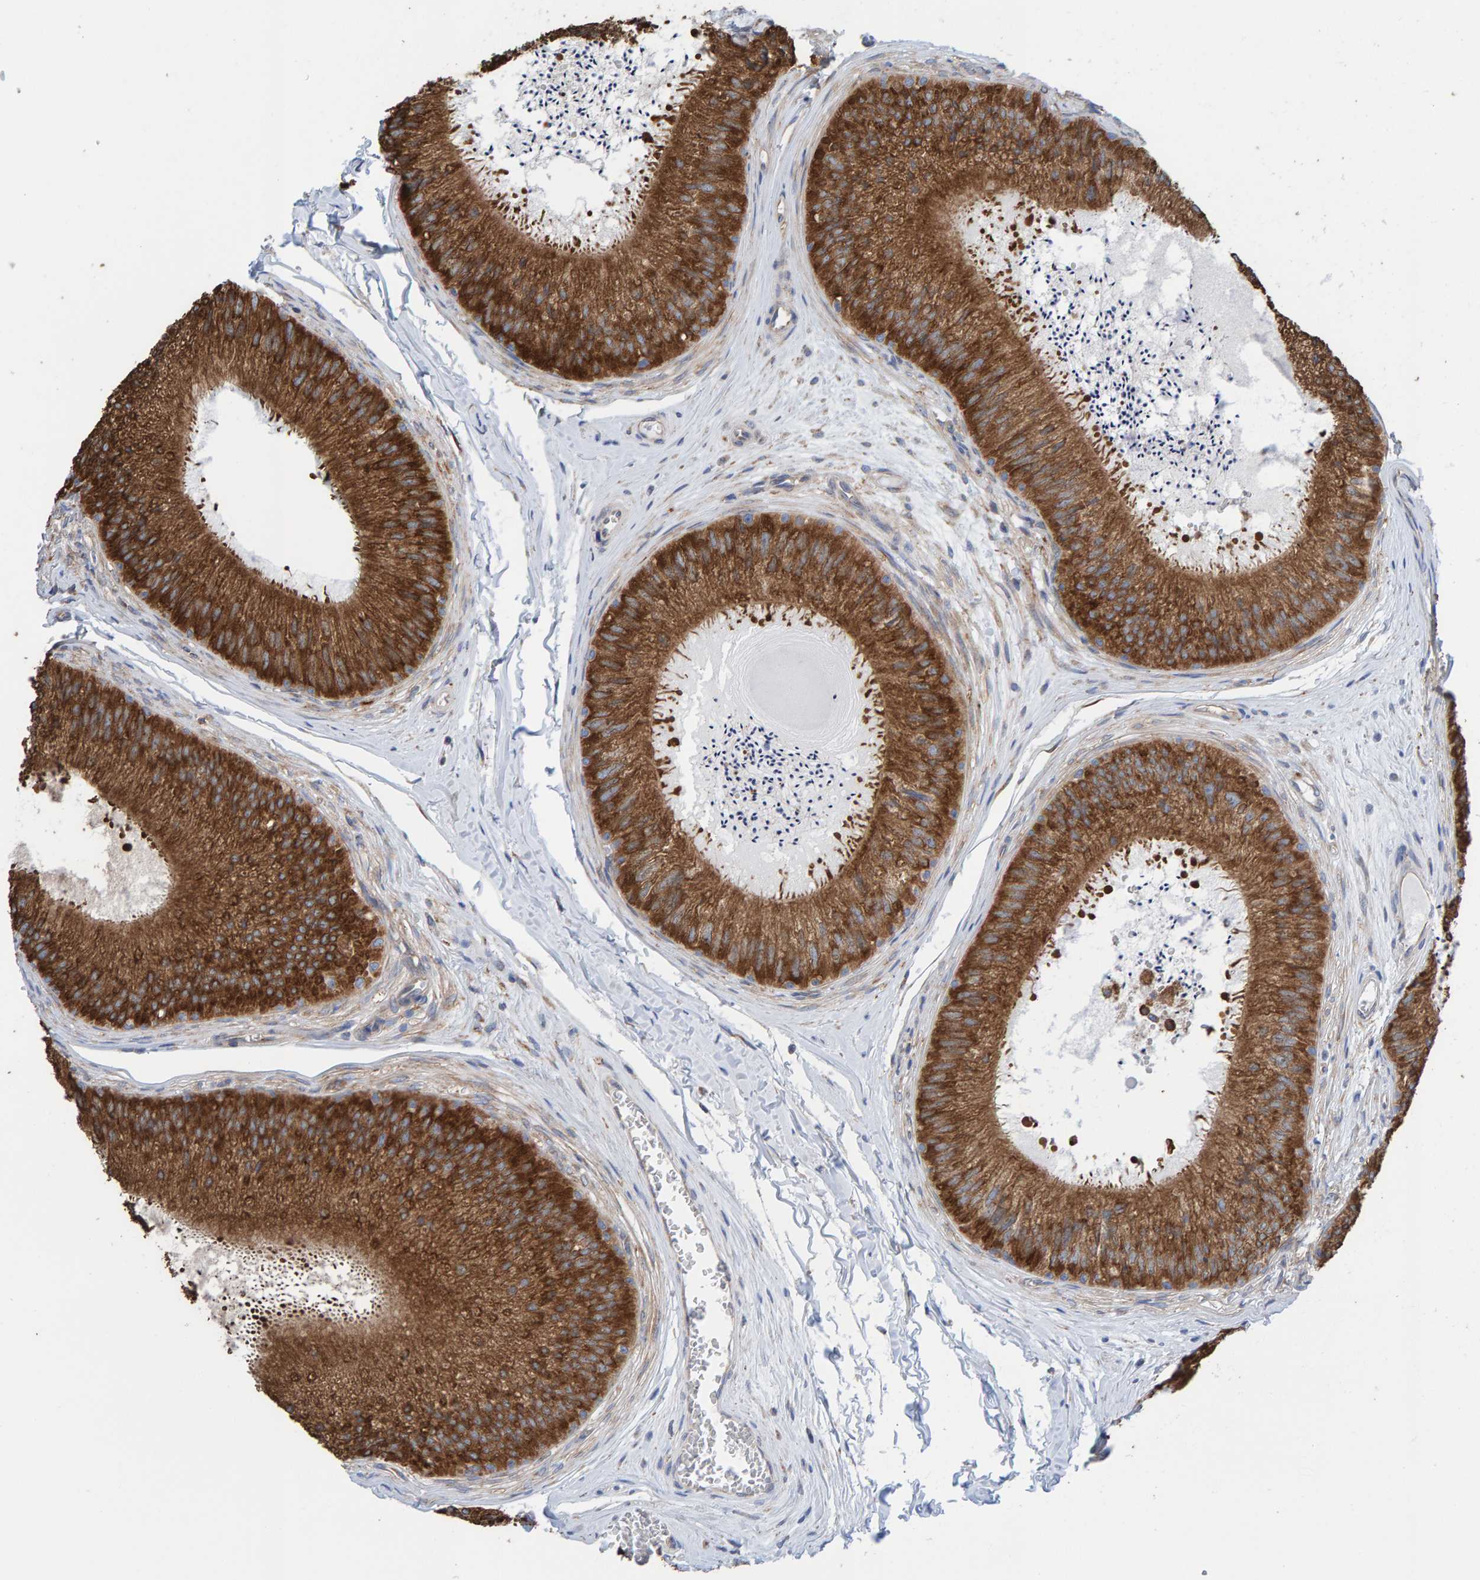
{"staining": {"intensity": "strong", "quantity": ">75%", "location": "cytoplasmic/membranous"}, "tissue": "epididymis", "cell_type": "Glandular cells", "image_type": "normal", "snomed": [{"axis": "morphology", "description": "Normal tissue, NOS"}, {"axis": "topography", "description": "Epididymis"}], "caption": "The immunohistochemical stain highlights strong cytoplasmic/membranous positivity in glandular cells of unremarkable epididymis. Using DAB (brown) and hematoxylin (blue) stains, captured at high magnification using brightfield microscopy.", "gene": "CDK5RAP3", "patient": {"sex": "male", "age": 31}}